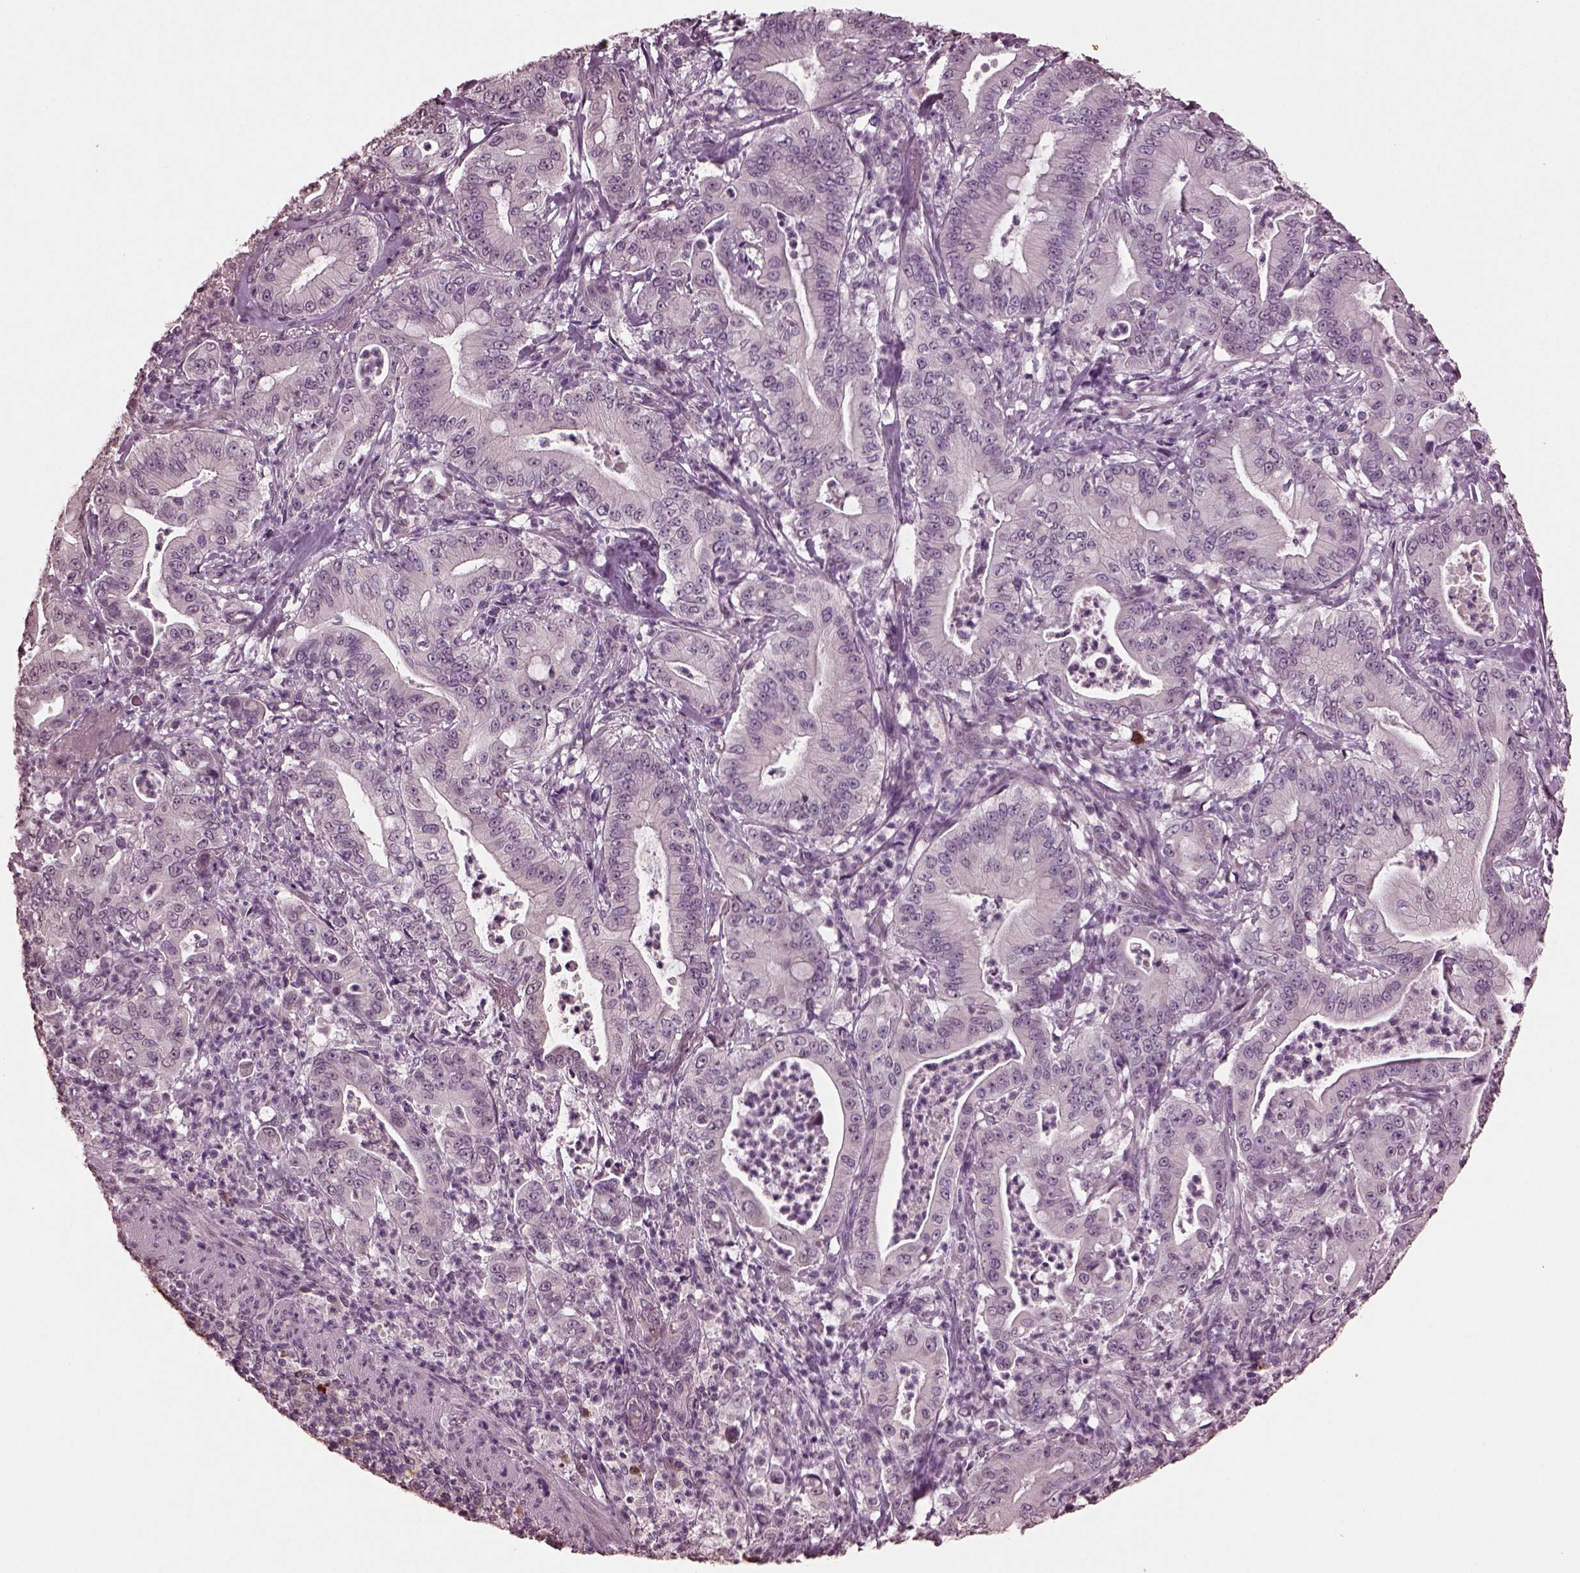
{"staining": {"intensity": "negative", "quantity": "none", "location": "none"}, "tissue": "pancreatic cancer", "cell_type": "Tumor cells", "image_type": "cancer", "snomed": [{"axis": "morphology", "description": "Adenocarcinoma, NOS"}, {"axis": "topography", "description": "Pancreas"}], "caption": "Immunohistochemistry micrograph of human pancreatic cancer (adenocarcinoma) stained for a protein (brown), which exhibits no positivity in tumor cells. (DAB (3,3'-diaminobenzidine) immunohistochemistry (IHC) with hematoxylin counter stain).", "gene": "IL18RAP", "patient": {"sex": "male", "age": 71}}